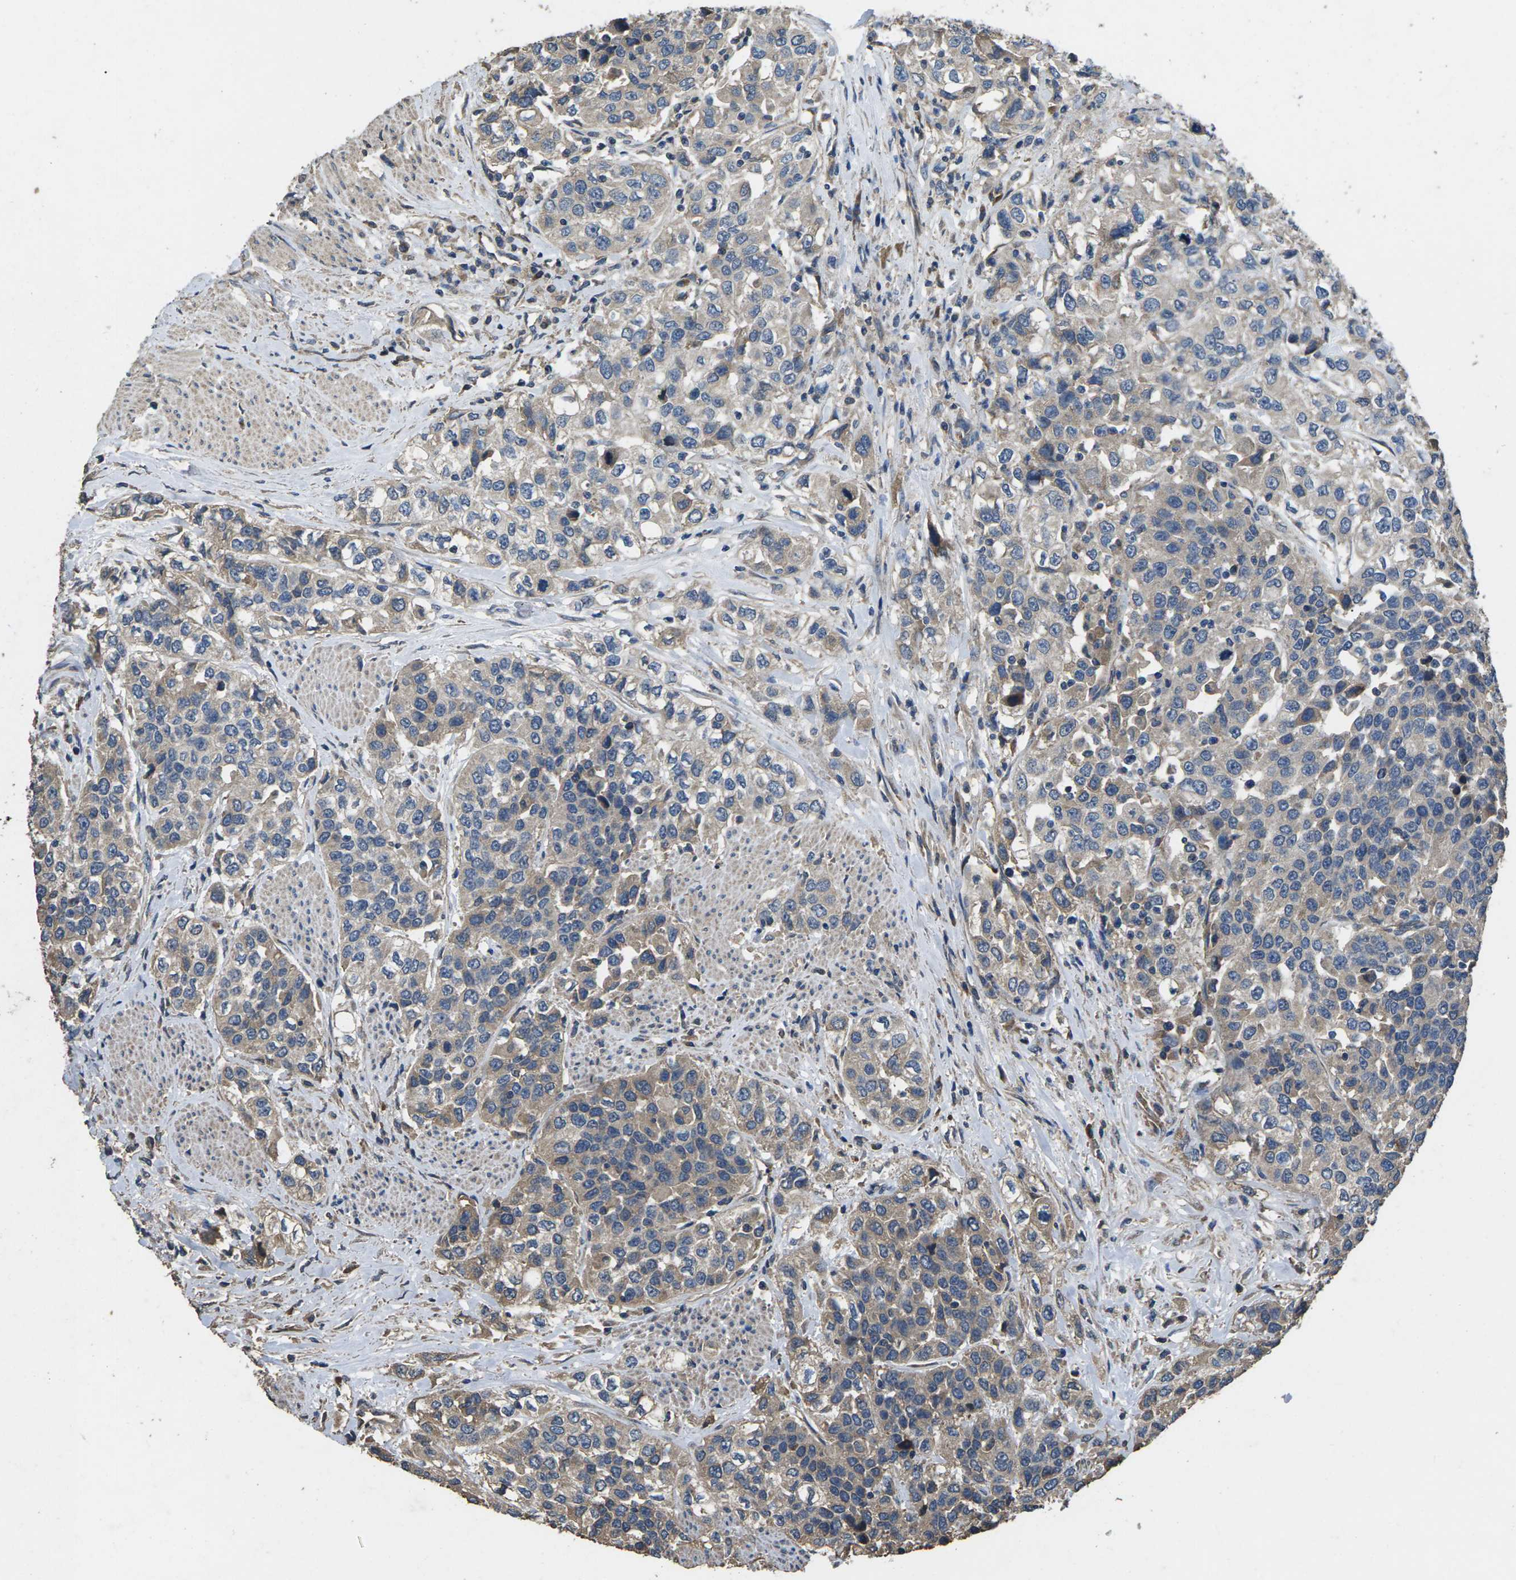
{"staining": {"intensity": "weak", "quantity": "<25%", "location": "cytoplasmic/membranous"}, "tissue": "urothelial cancer", "cell_type": "Tumor cells", "image_type": "cancer", "snomed": [{"axis": "morphology", "description": "Urothelial carcinoma, High grade"}, {"axis": "topography", "description": "Urinary bladder"}], "caption": "Immunohistochemistry of urothelial cancer exhibits no expression in tumor cells.", "gene": "B4GAT1", "patient": {"sex": "female", "age": 80}}